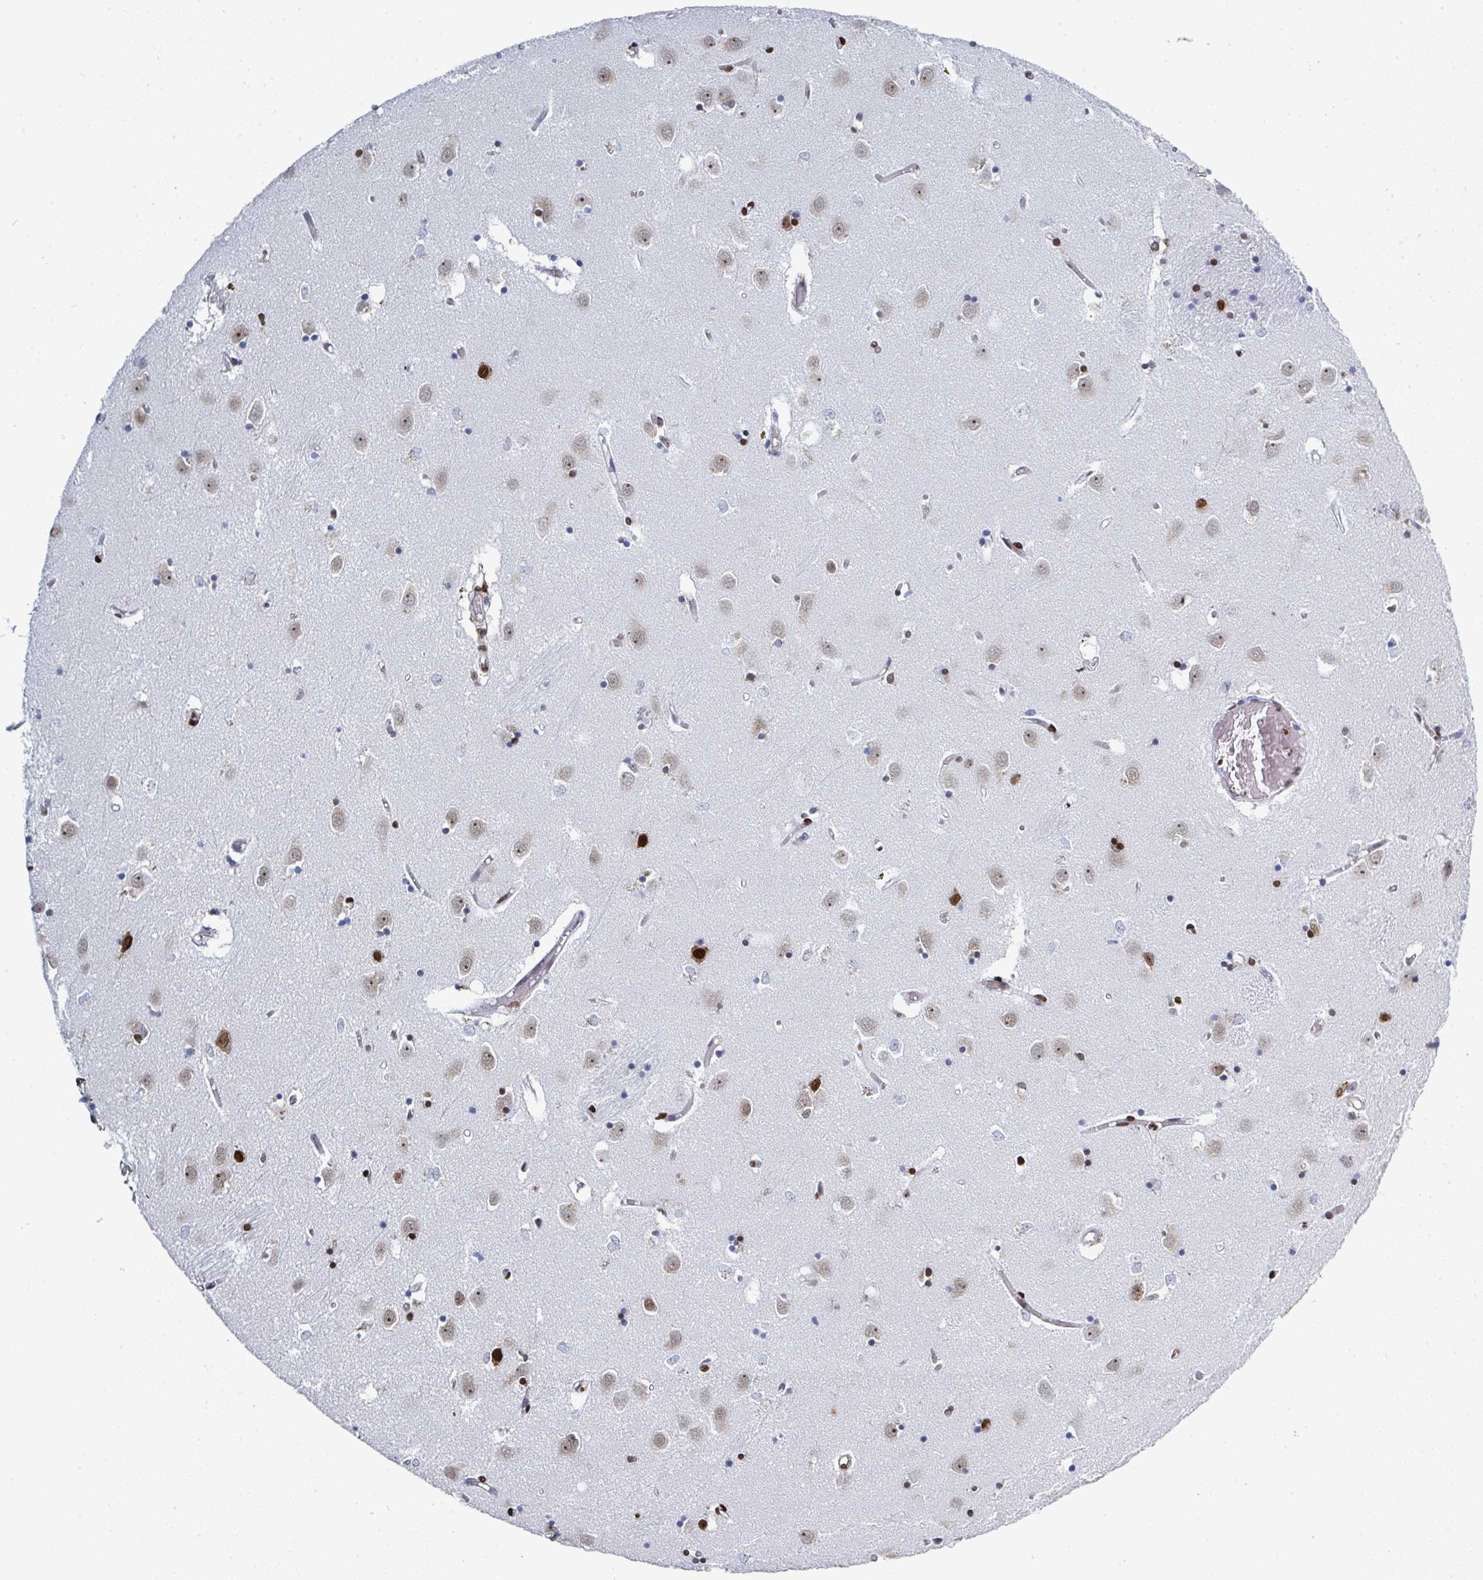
{"staining": {"intensity": "strong", "quantity": "<25%", "location": "nuclear"}, "tissue": "caudate", "cell_type": "Glial cells", "image_type": "normal", "snomed": [{"axis": "morphology", "description": "Normal tissue, NOS"}, {"axis": "topography", "description": "Lateral ventricle wall"}], "caption": "Immunohistochemical staining of unremarkable caudate reveals <25% levels of strong nuclear protein expression in approximately <25% of glial cells. Ihc stains the protein in brown and the nuclei are stained blue.", "gene": "GAR1", "patient": {"sex": "male", "age": 70}}